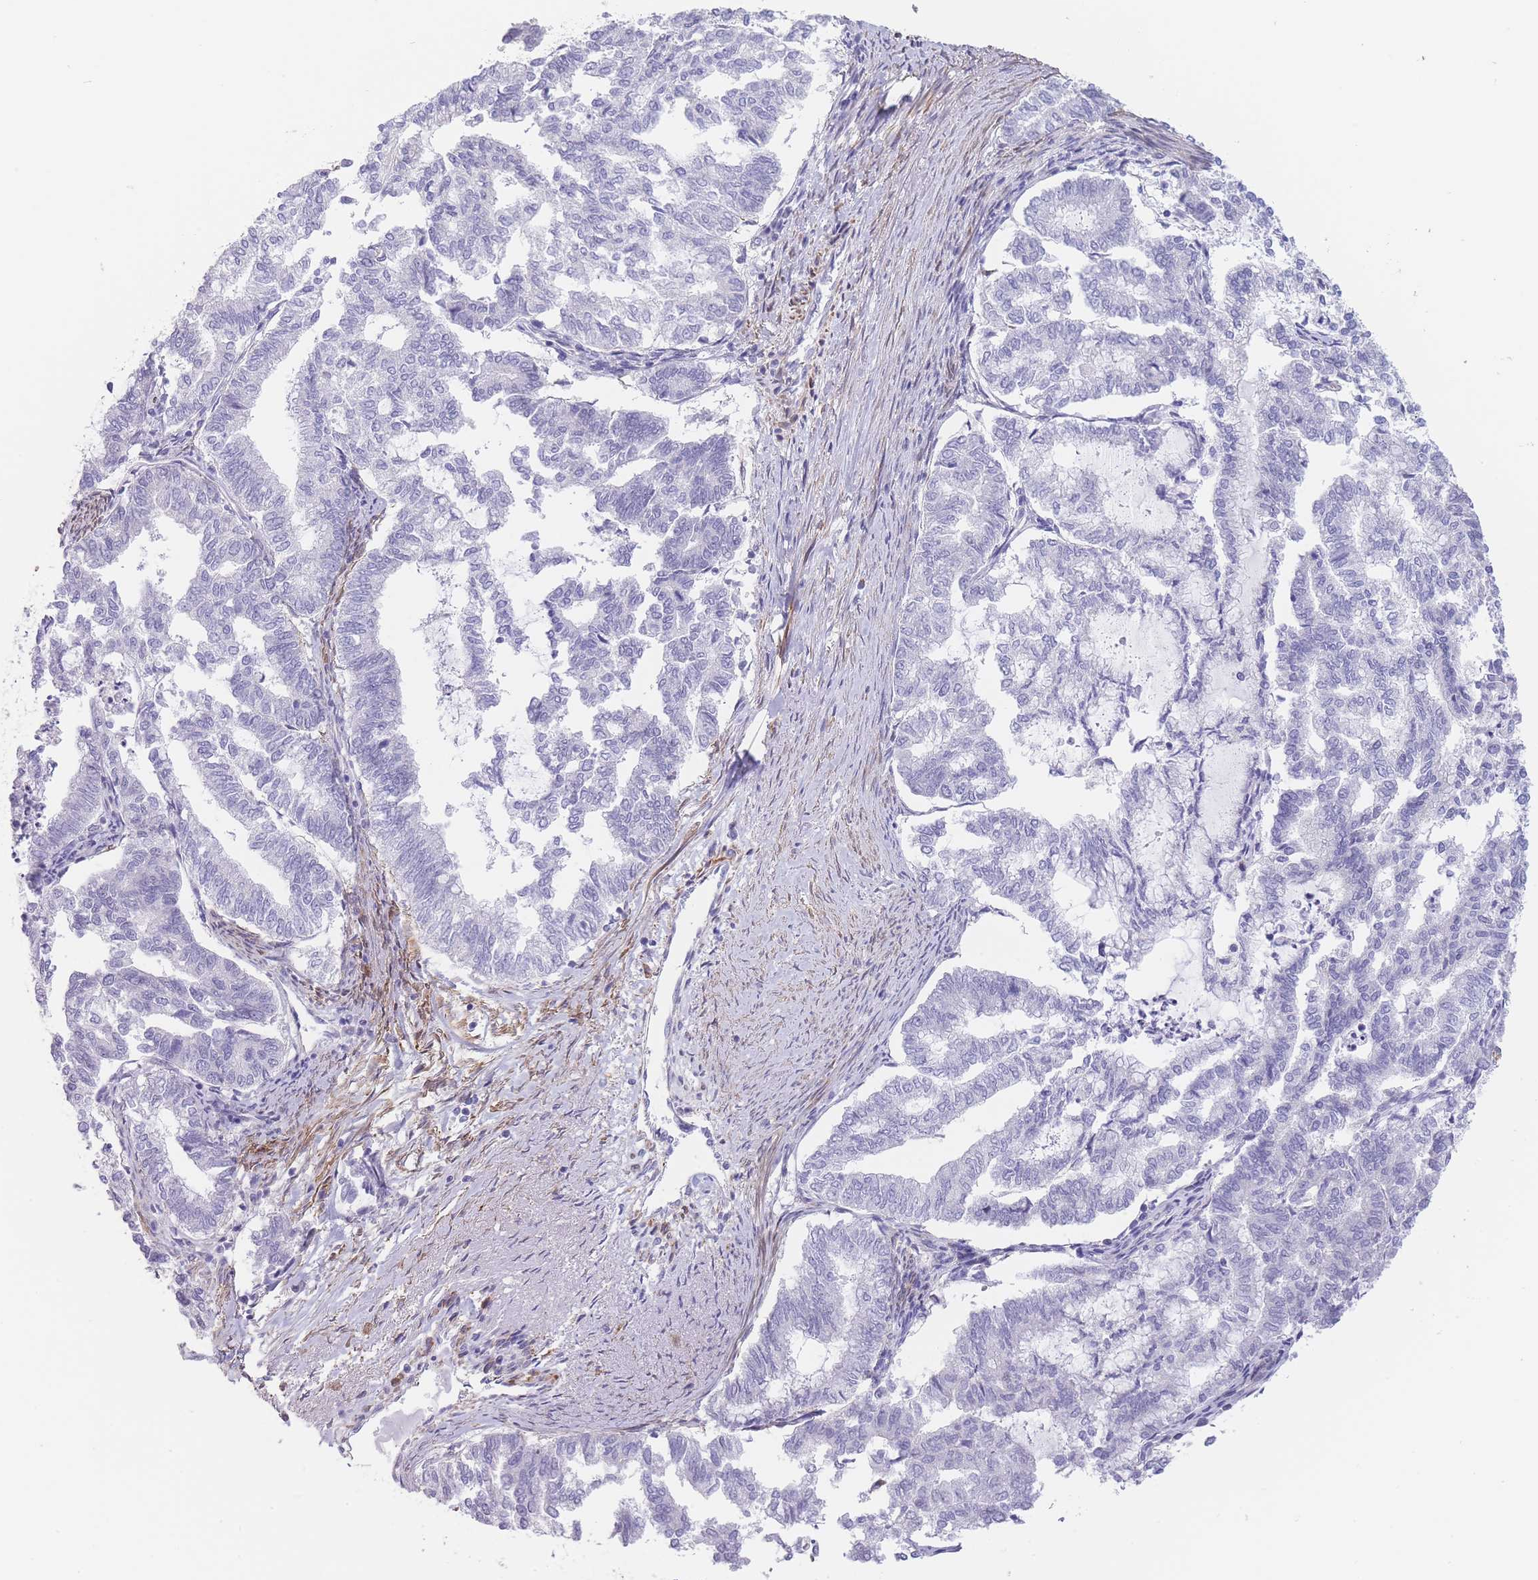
{"staining": {"intensity": "negative", "quantity": "none", "location": "none"}, "tissue": "endometrial cancer", "cell_type": "Tumor cells", "image_type": "cancer", "snomed": [{"axis": "morphology", "description": "Adenocarcinoma, NOS"}, {"axis": "topography", "description": "Endometrium"}], "caption": "IHC histopathology image of endometrial adenocarcinoma stained for a protein (brown), which exhibits no positivity in tumor cells.", "gene": "ASAP3", "patient": {"sex": "female", "age": 79}}